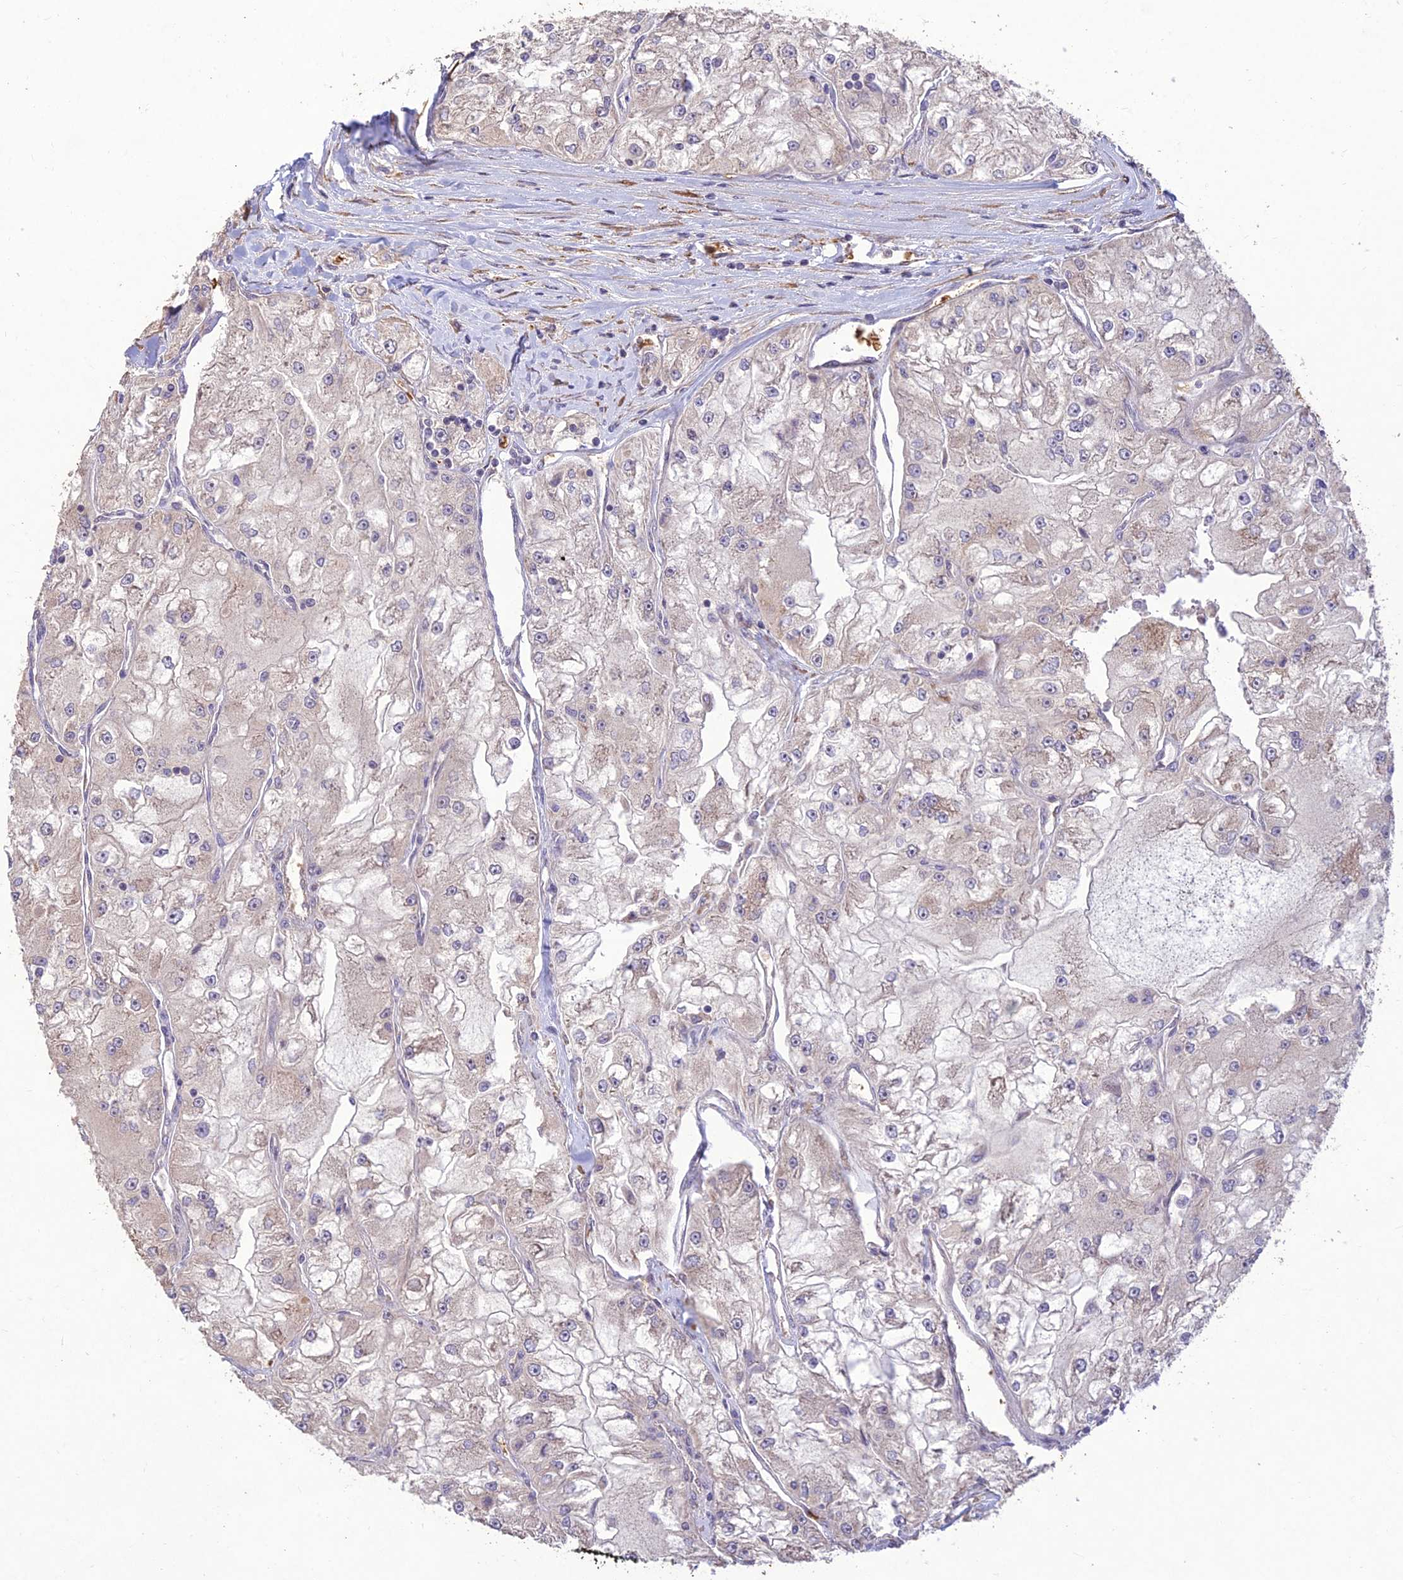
{"staining": {"intensity": "negative", "quantity": "none", "location": "none"}, "tissue": "renal cancer", "cell_type": "Tumor cells", "image_type": "cancer", "snomed": [{"axis": "morphology", "description": "Adenocarcinoma, NOS"}, {"axis": "topography", "description": "Kidney"}], "caption": "Tumor cells show no significant protein positivity in renal adenocarcinoma.", "gene": "PPP1R11", "patient": {"sex": "female", "age": 72}}